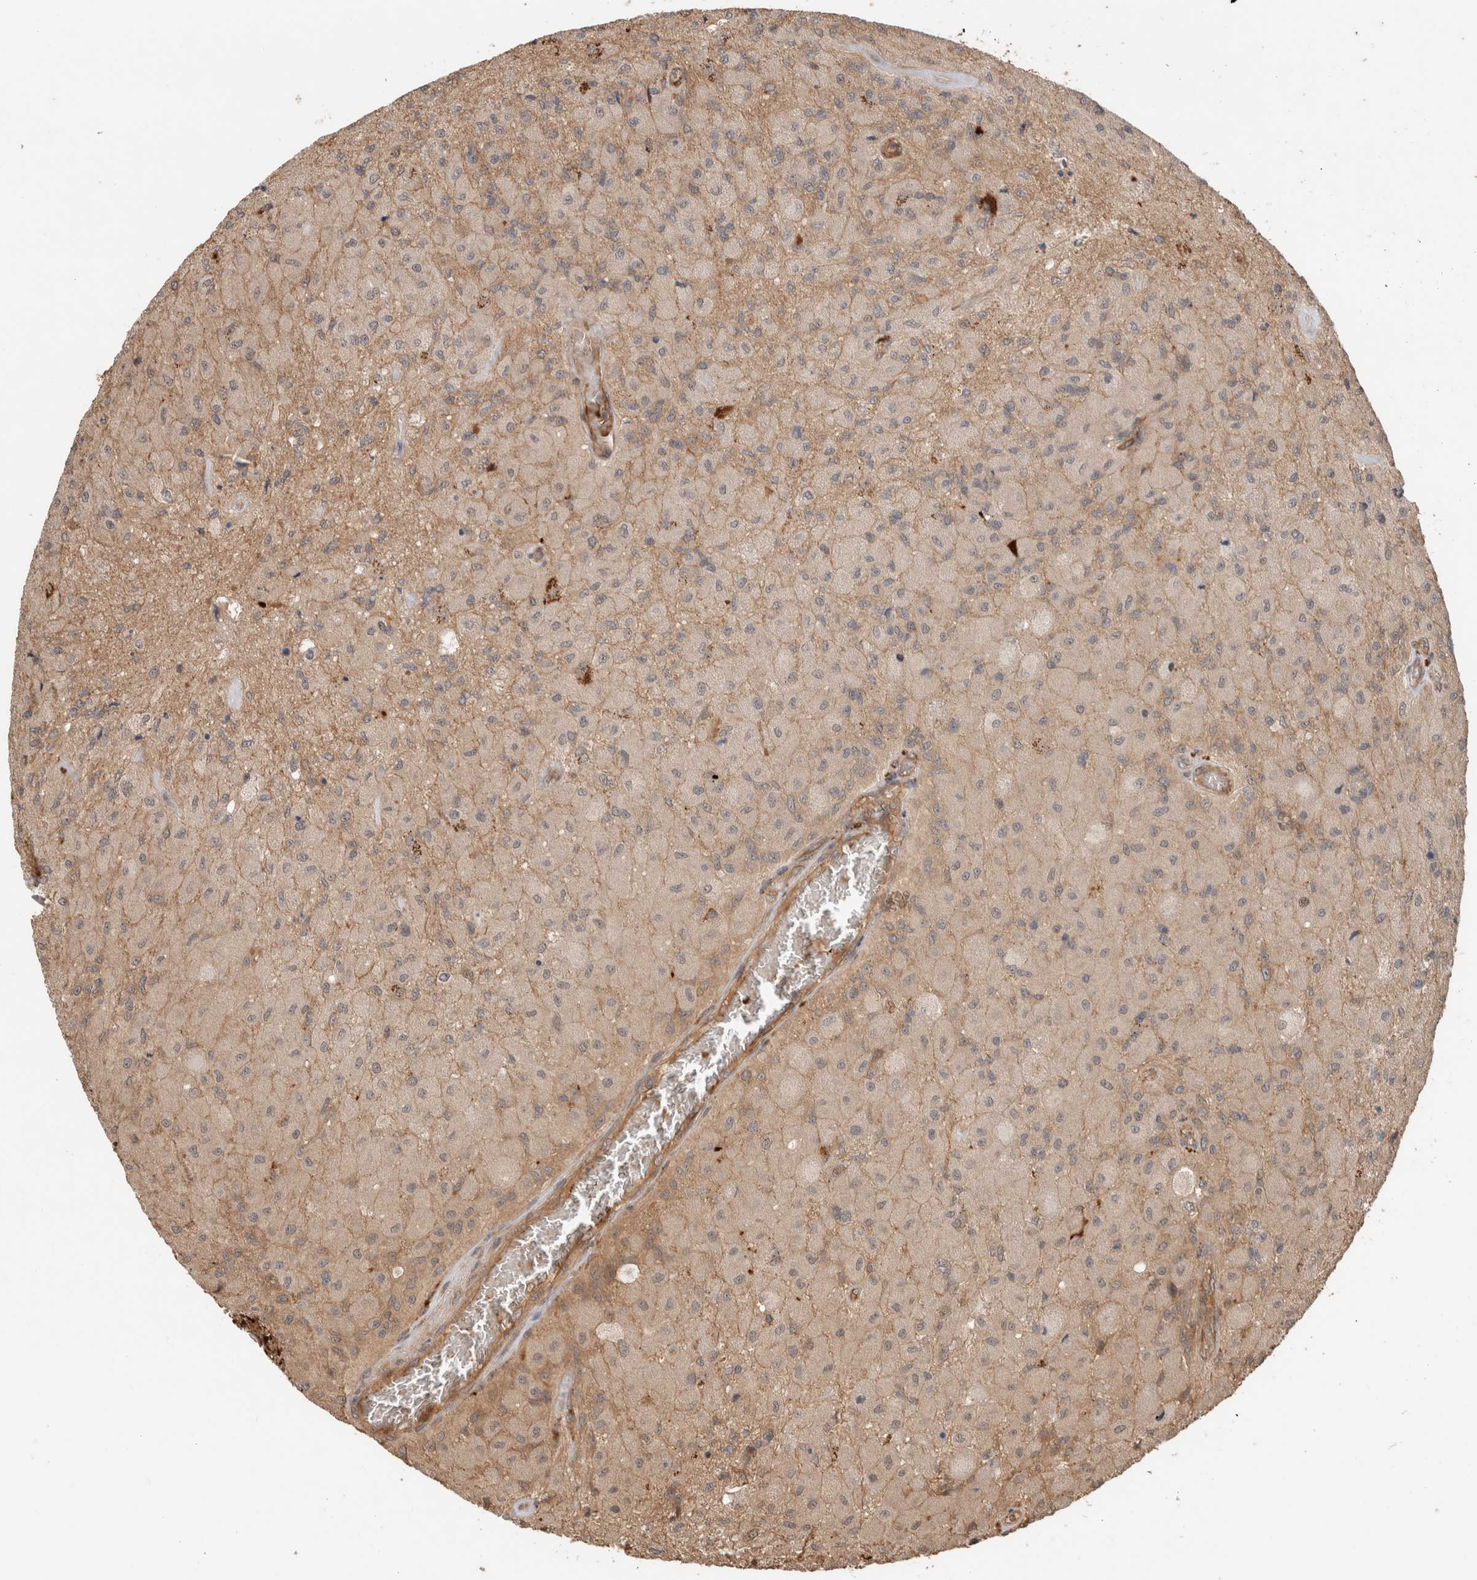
{"staining": {"intensity": "weak", "quantity": ">75%", "location": "cytoplasmic/membranous"}, "tissue": "glioma", "cell_type": "Tumor cells", "image_type": "cancer", "snomed": [{"axis": "morphology", "description": "Normal tissue, NOS"}, {"axis": "morphology", "description": "Glioma, malignant, High grade"}, {"axis": "topography", "description": "Cerebral cortex"}], "caption": "Malignant glioma (high-grade) stained with IHC displays weak cytoplasmic/membranous positivity in about >75% of tumor cells.", "gene": "OTUD6B", "patient": {"sex": "male", "age": 77}}